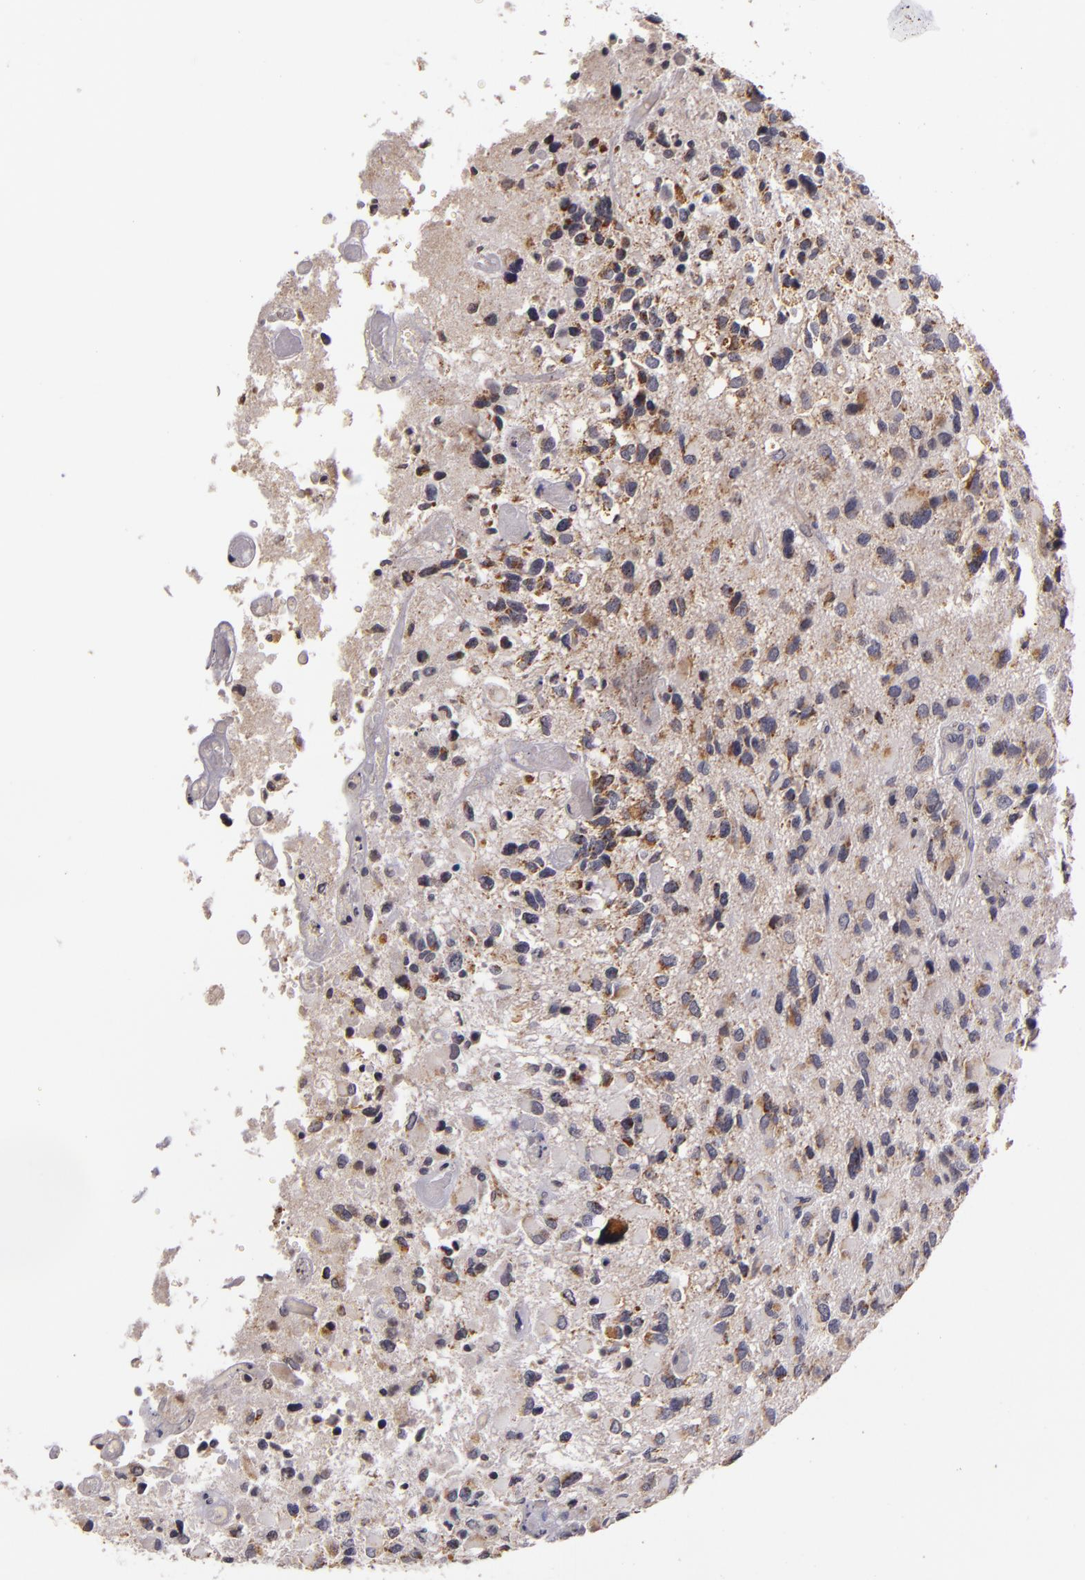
{"staining": {"intensity": "weak", "quantity": "25%-75%", "location": "cytoplasmic/membranous"}, "tissue": "glioma", "cell_type": "Tumor cells", "image_type": "cancer", "snomed": [{"axis": "morphology", "description": "Glioma, malignant, High grade"}, {"axis": "topography", "description": "Brain"}], "caption": "Glioma stained with a brown dye demonstrates weak cytoplasmic/membranous positive staining in approximately 25%-75% of tumor cells.", "gene": "ABL1", "patient": {"sex": "male", "age": 69}}